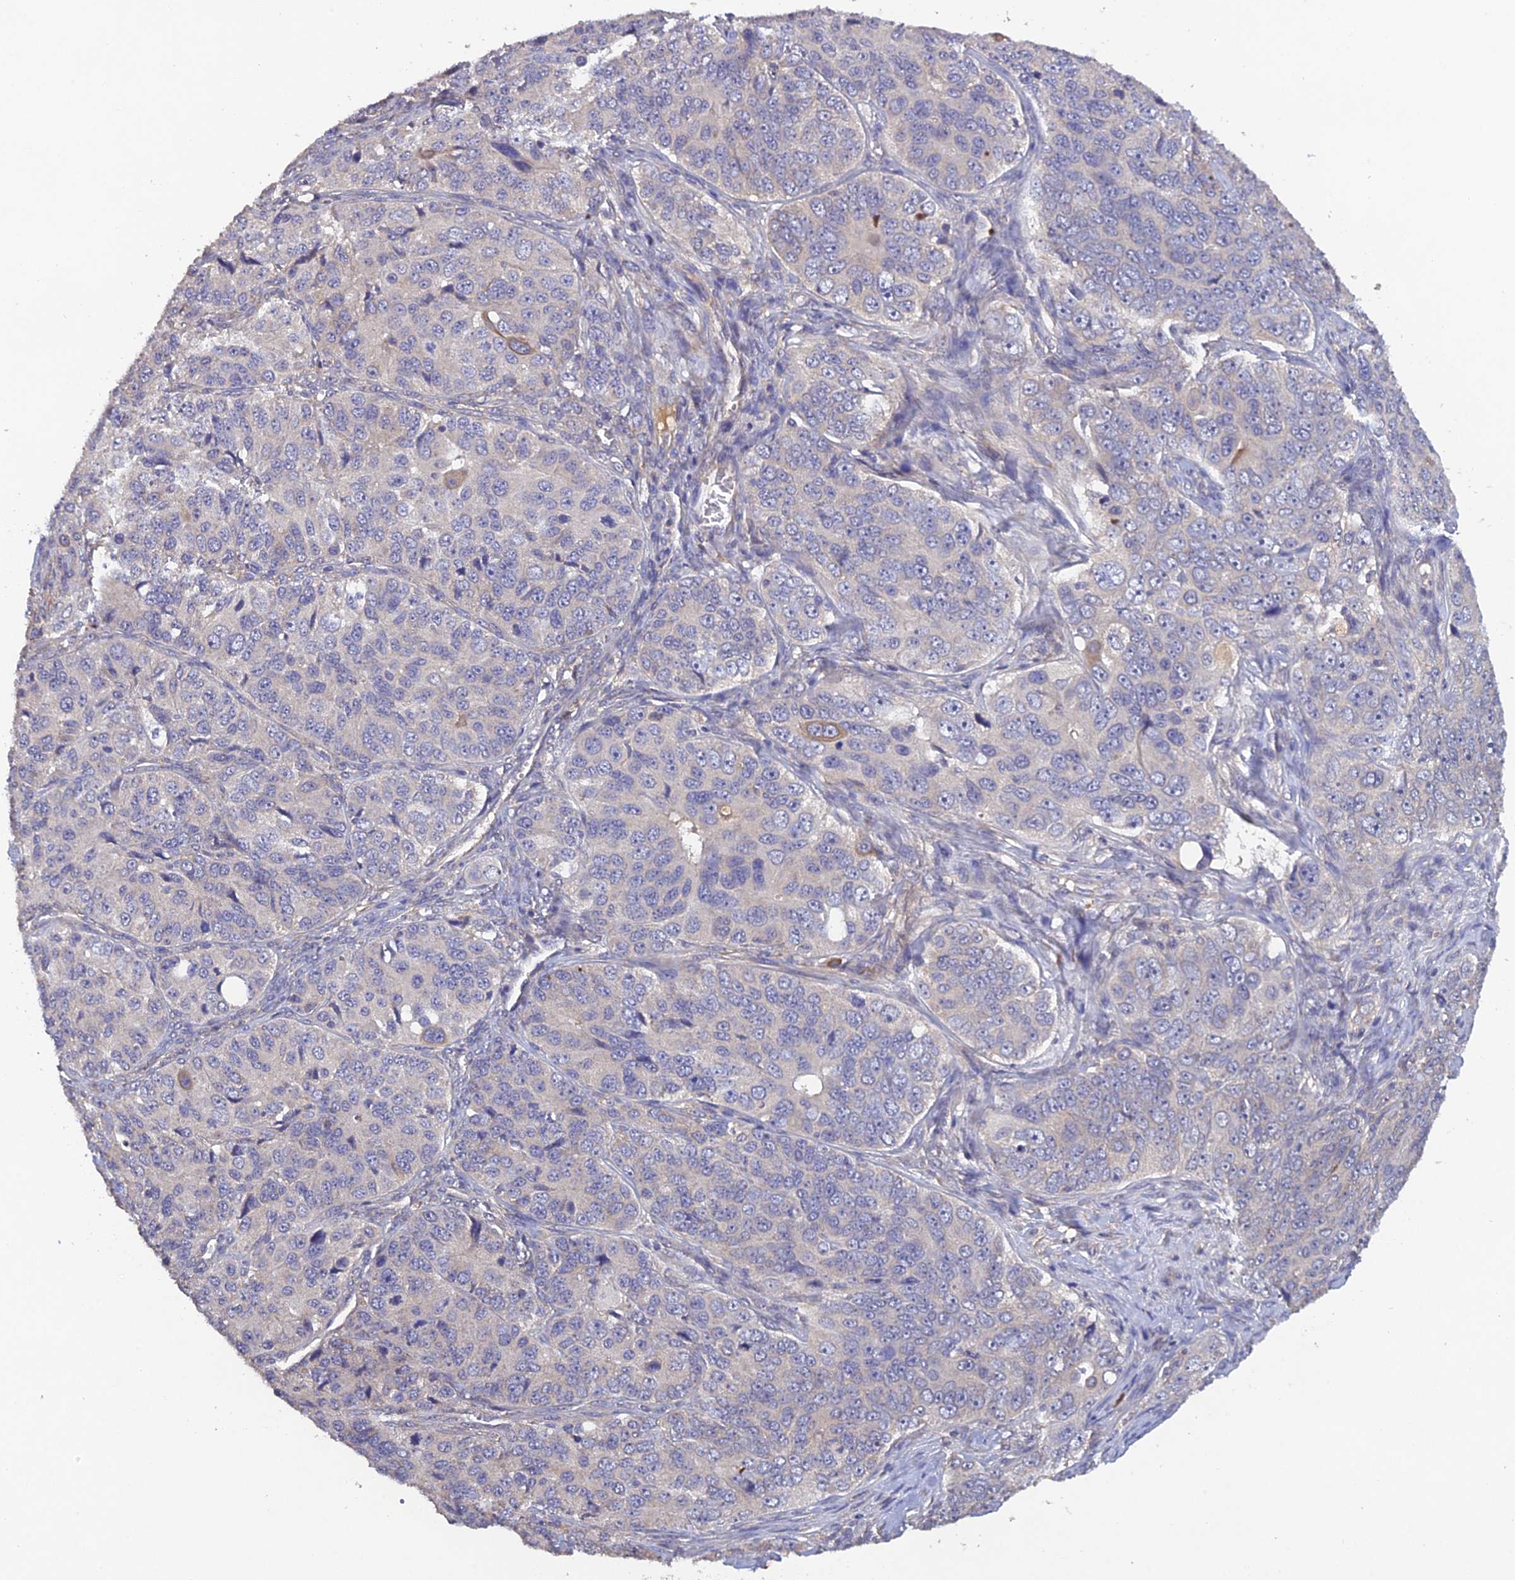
{"staining": {"intensity": "negative", "quantity": "none", "location": "none"}, "tissue": "ovarian cancer", "cell_type": "Tumor cells", "image_type": "cancer", "snomed": [{"axis": "morphology", "description": "Carcinoma, endometroid"}, {"axis": "topography", "description": "Ovary"}], "caption": "IHC micrograph of neoplastic tissue: ovarian cancer (endometroid carcinoma) stained with DAB (3,3'-diaminobenzidine) displays no significant protein staining in tumor cells.", "gene": "SLC39A13", "patient": {"sex": "female", "age": 51}}